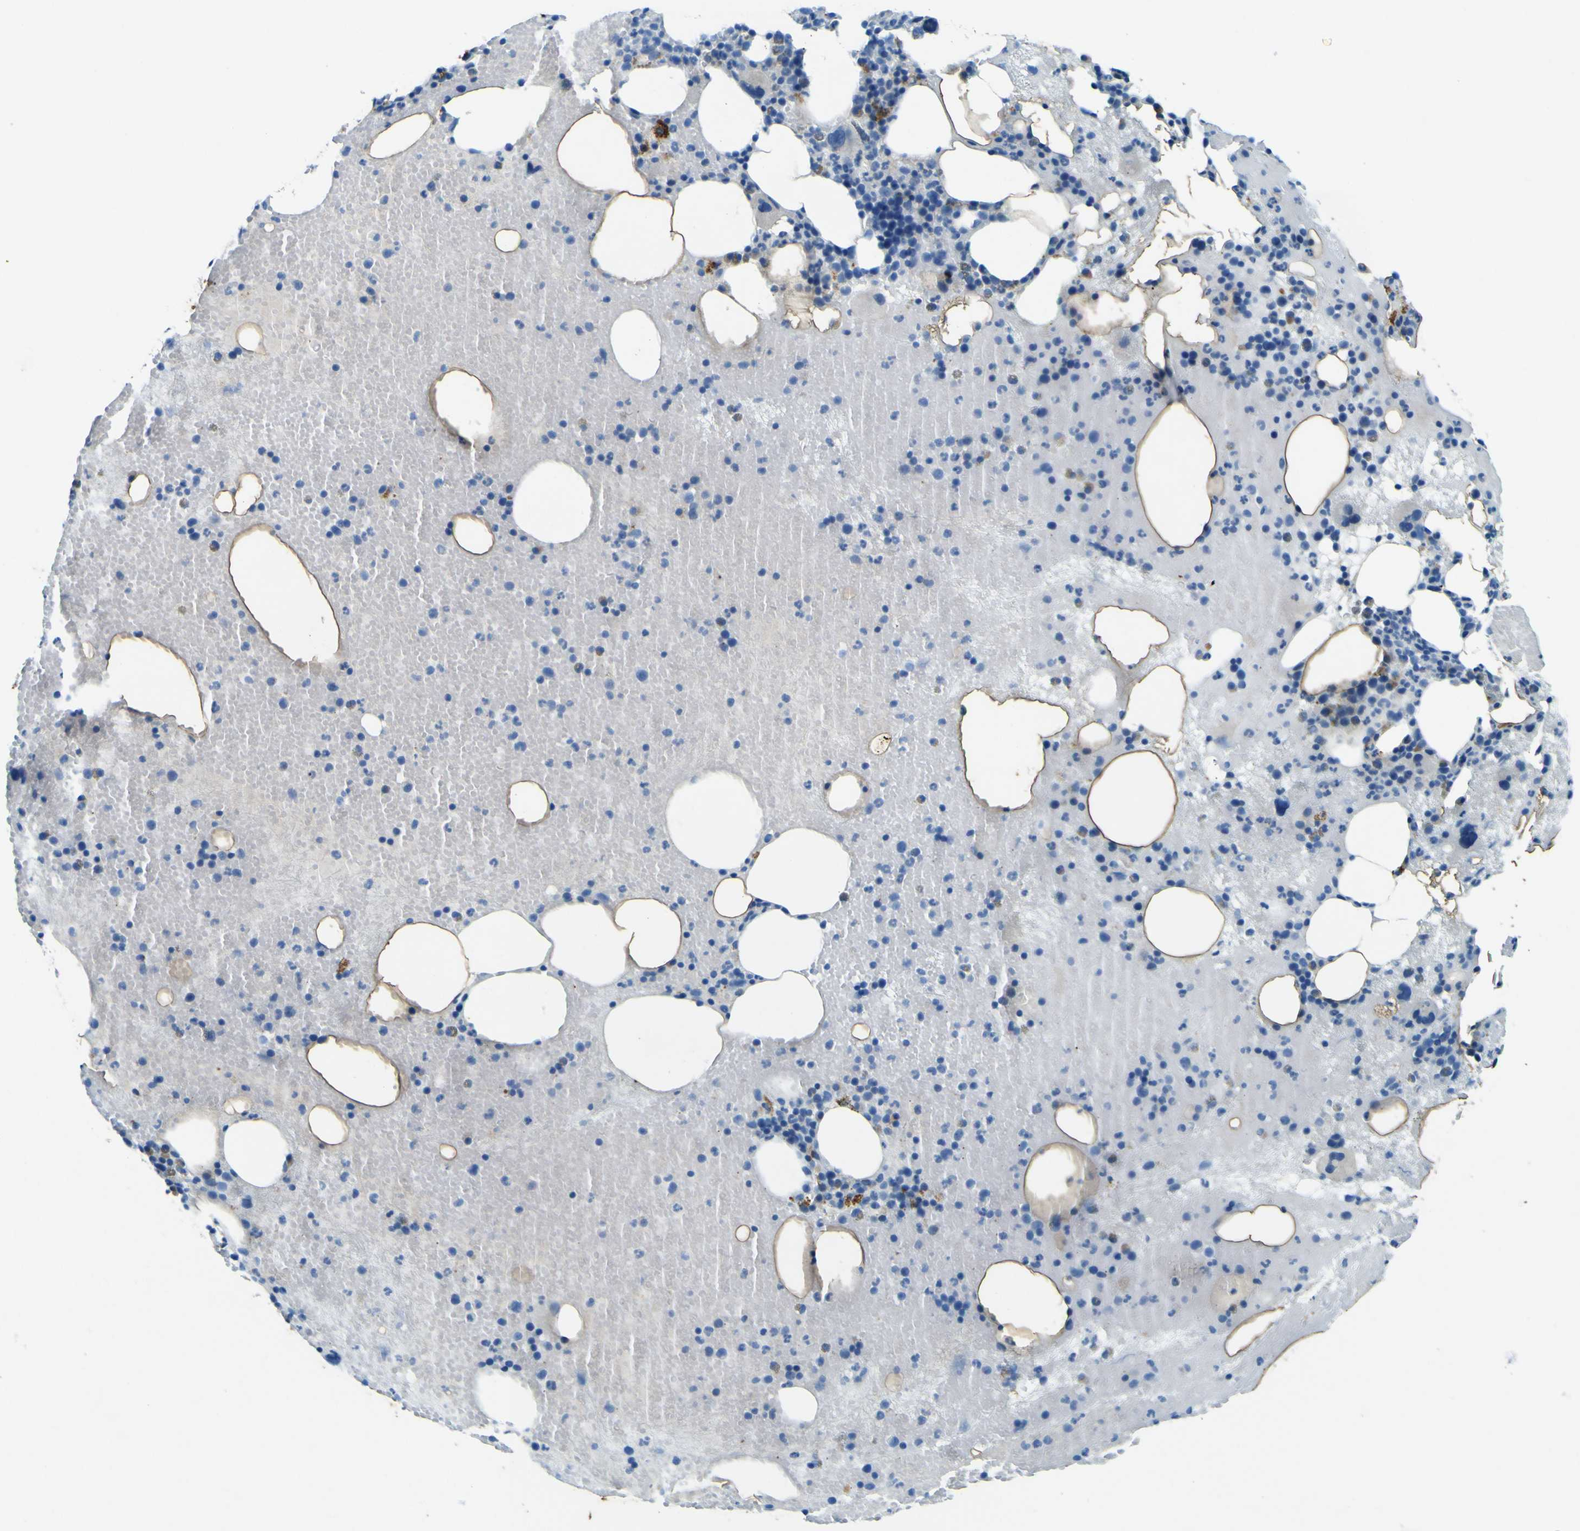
{"staining": {"intensity": "negative", "quantity": "none", "location": "none"}, "tissue": "bone marrow", "cell_type": "Hematopoietic cells", "image_type": "normal", "snomed": [{"axis": "morphology", "description": "Normal tissue, NOS"}, {"axis": "morphology", "description": "Inflammation, NOS"}, {"axis": "topography", "description": "Bone marrow"}], "caption": "IHC micrograph of benign bone marrow: human bone marrow stained with DAB (3,3'-diaminobenzidine) reveals no significant protein staining in hematopoietic cells.", "gene": "PDE9A", "patient": {"sex": "male", "age": 43}}